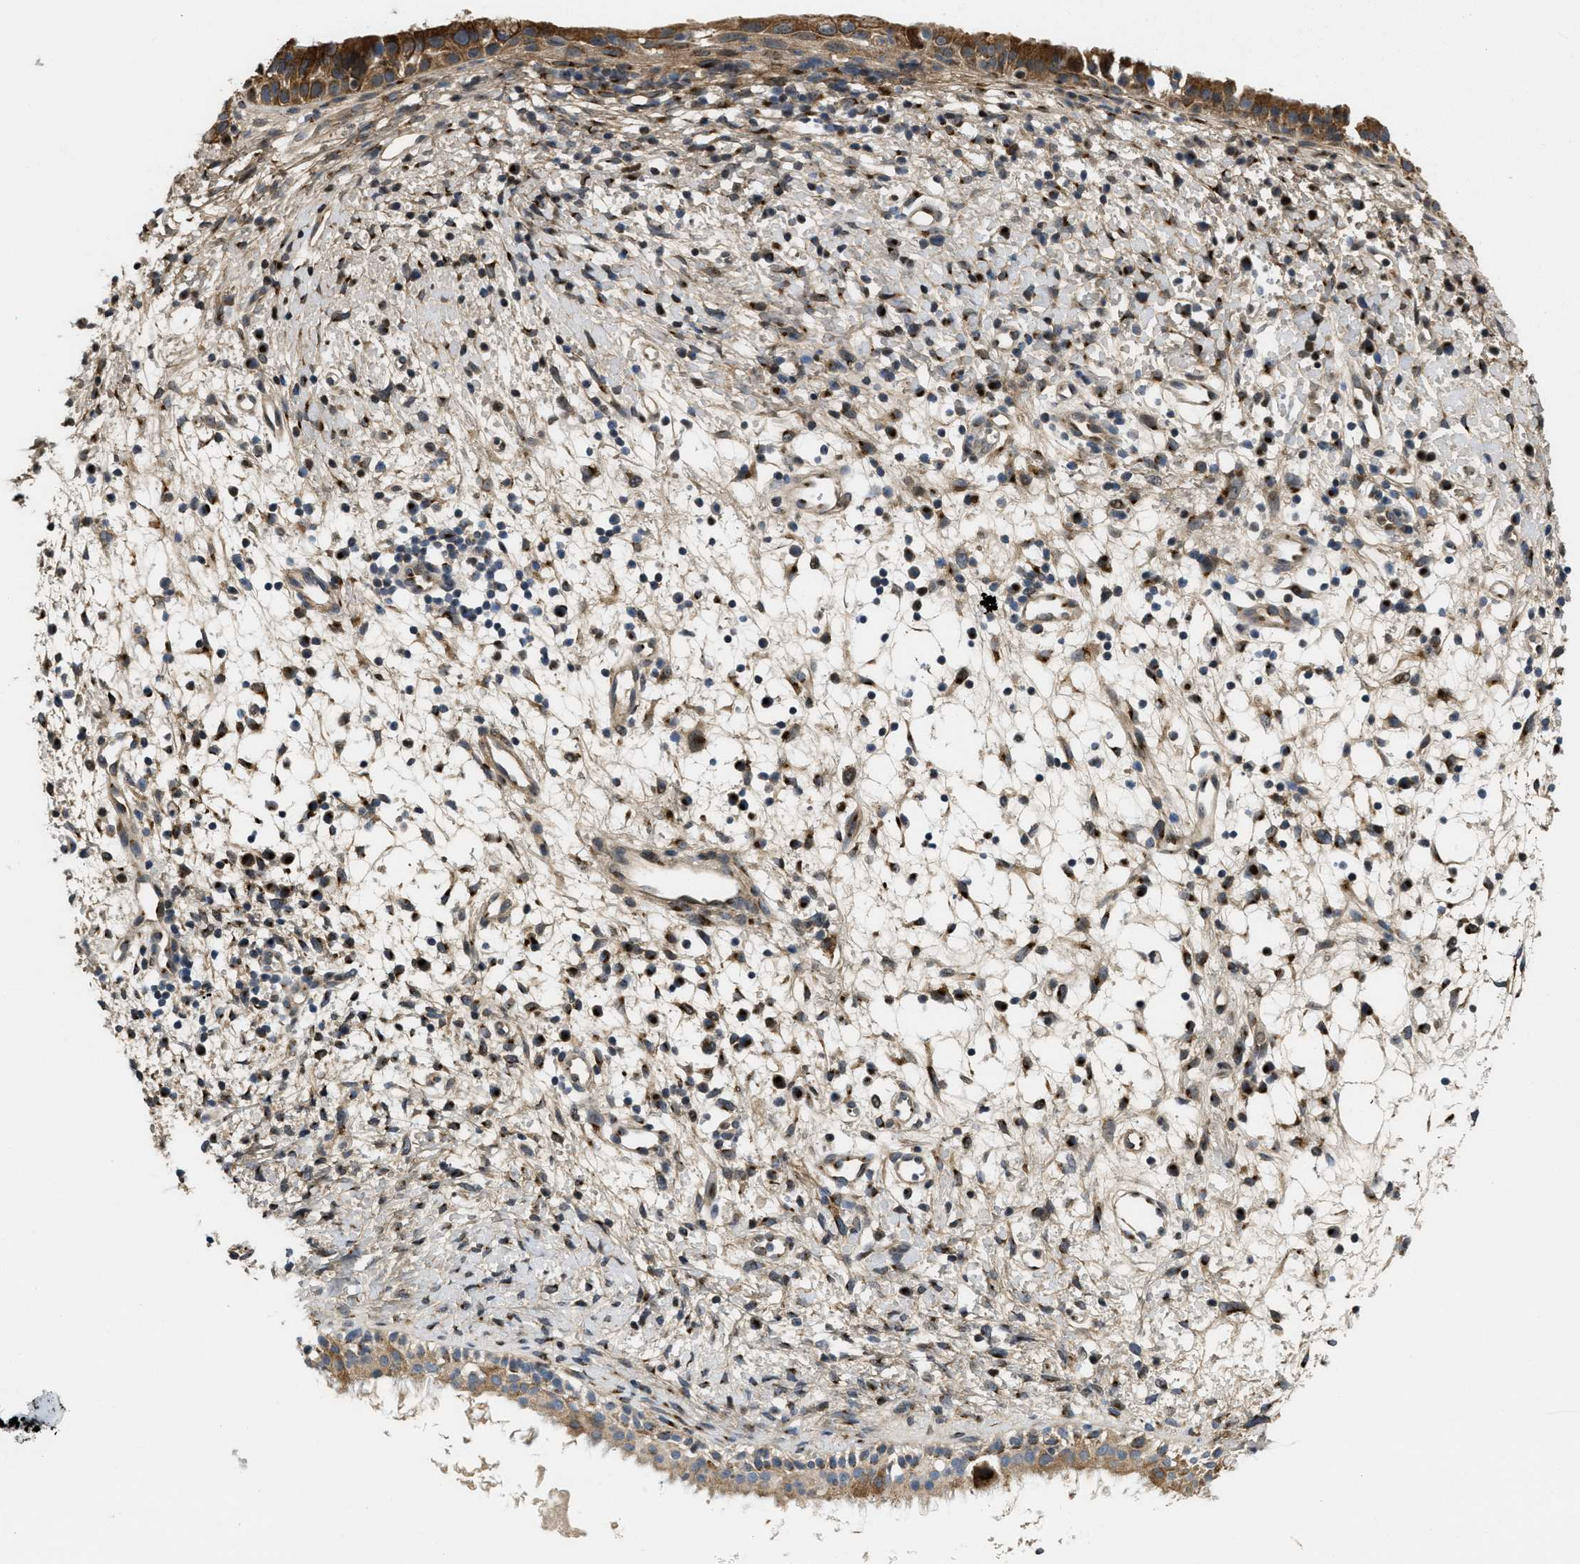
{"staining": {"intensity": "strong", "quantity": ">75%", "location": "cytoplasmic/membranous"}, "tissue": "nasopharynx", "cell_type": "Respiratory epithelial cells", "image_type": "normal", "snomed": [{"axis": "morphology", "description": "Normal tissue, NOS"}, {"axis": "topography", "description": "Nasopharynx"}], "caption": "Human nasopharynx stained with a brown dye shows strong cytoplasmic/membranous positive expression in approximately >75% of respiratory epithelial cells.", "gene": "ZNF70", "patient": {"sex": "male", "age": 22}}